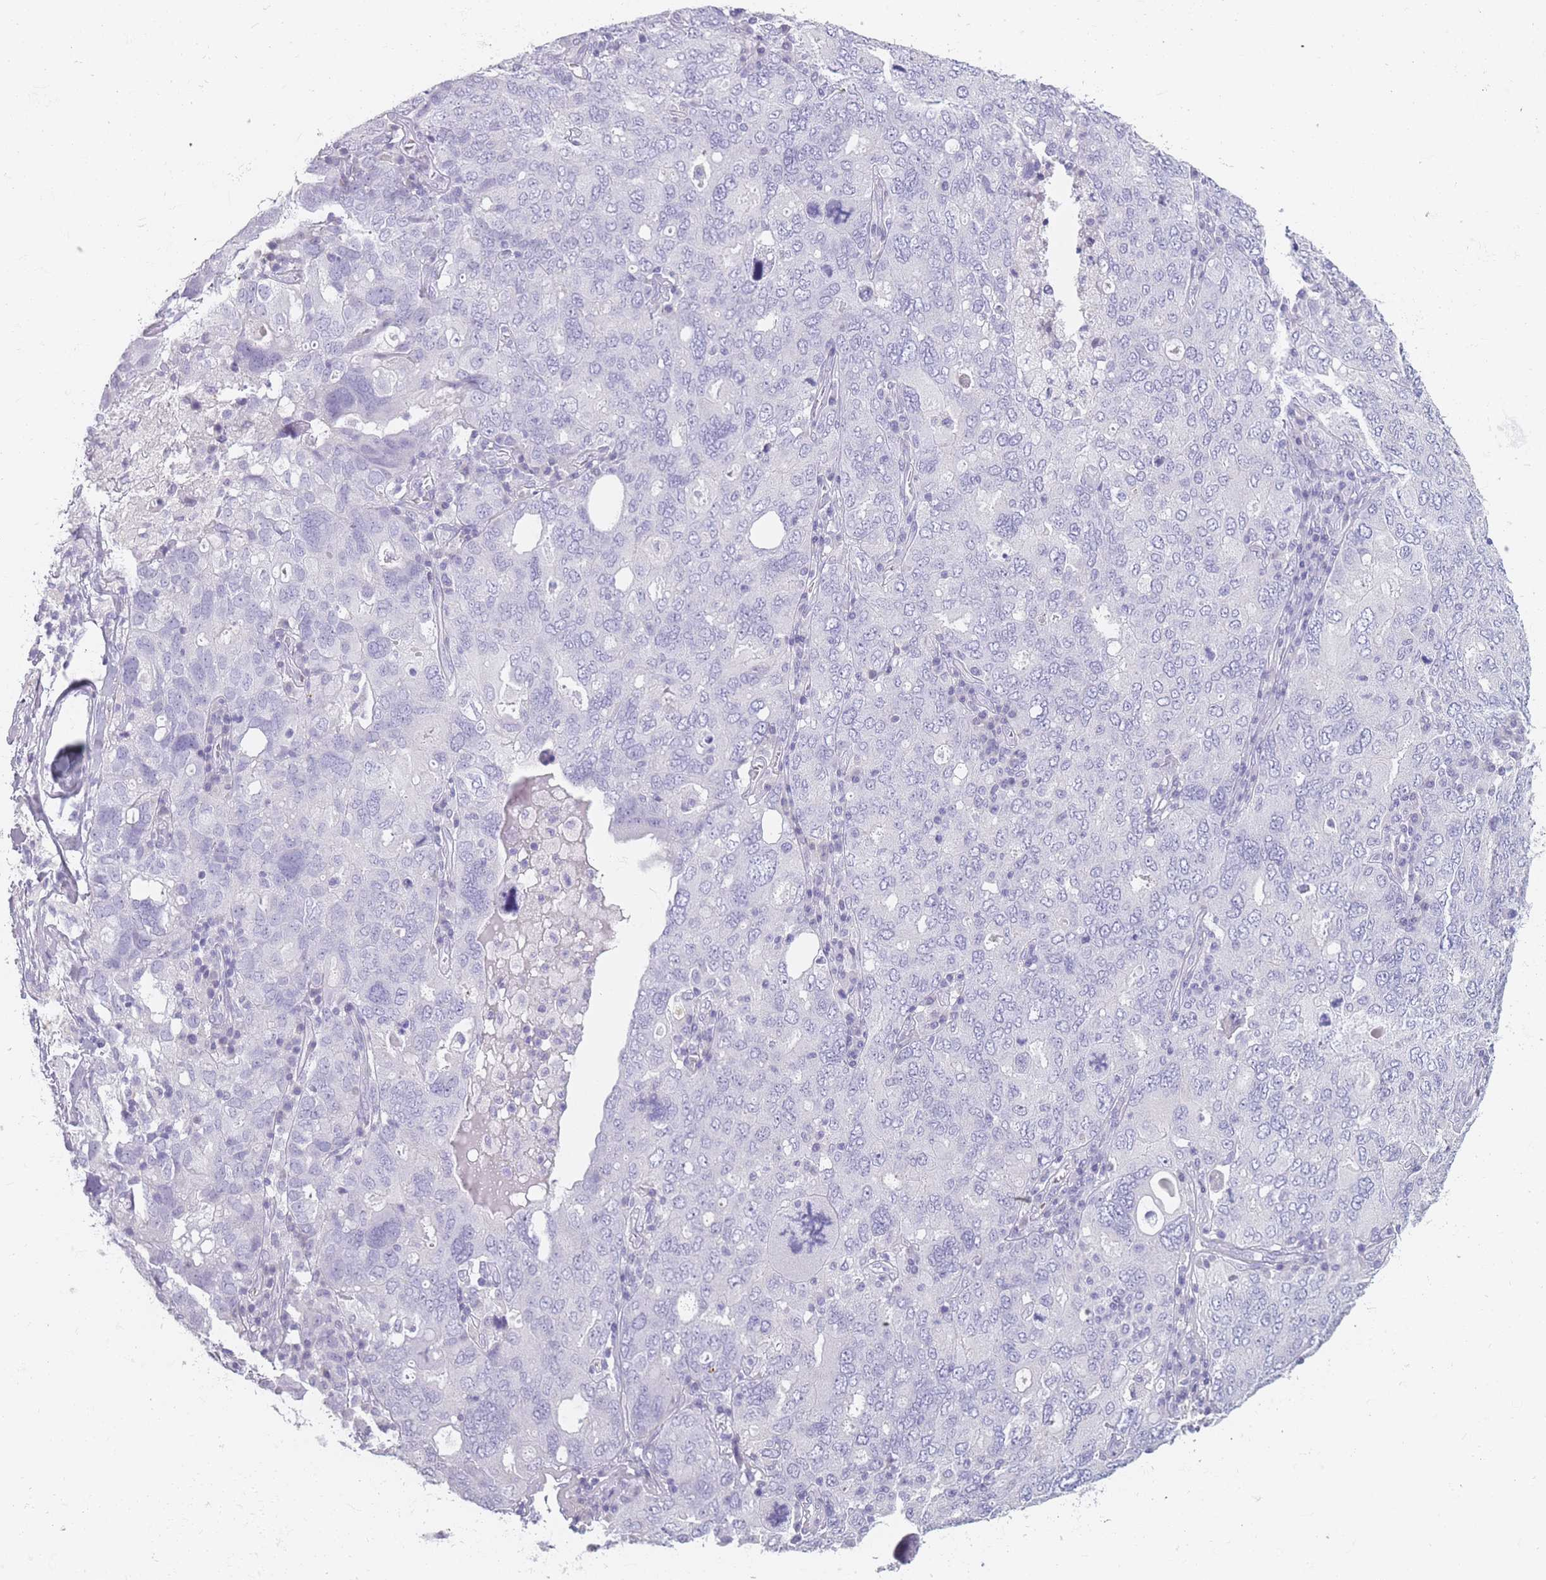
{"staining": {"intensity": "negative", "quantity": "none", "location": "none"}, "tissue": "ovarian cancer", "cell_type": "Tumor cells", "image_type": "cancer", "snomed": [{"axis": "morphology", "description": "Carcinoma, endometroid"}, {"axis": "topography", "description": "Ovary"}], "caption": "There is no significant staining in tumor cells of endometroid carcinoma (ovarian).", "gene": "PPFIA3", "patient": {"sex": "female", "age": 62}}